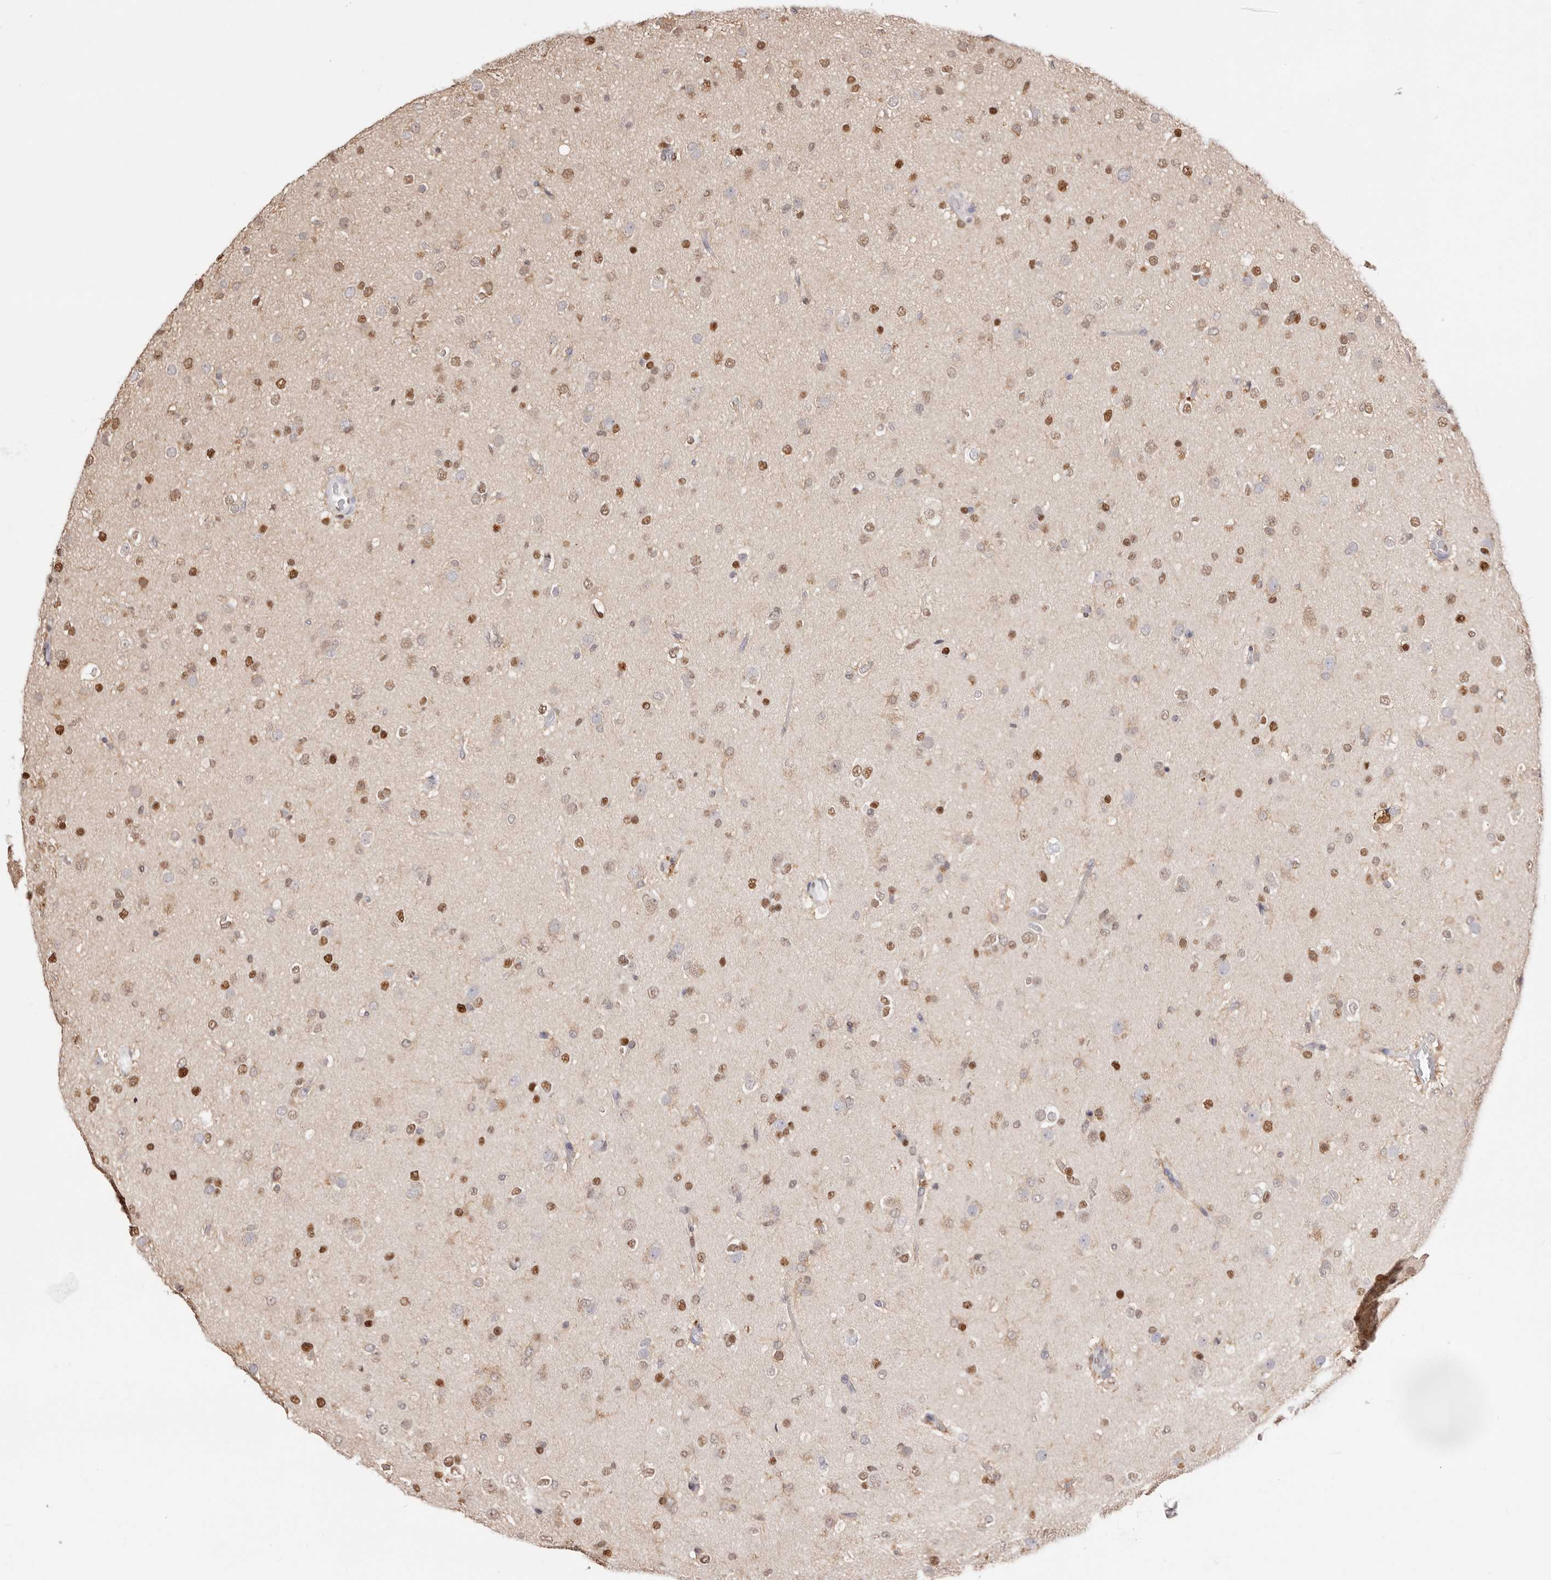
{"staining": {"intensity": "strong", "quantity": "25%-75%", "location": "nuclear"}, "tissue": "glioma", "cell_type": "Tumor cells", "image_type": "cancer", "snomed": [{"axis": "morphology", "description": "Glioma, malignant, Low grade"}, {"axis": "topography", "description": "Brain"}], "caption": "Human glioma stained with a brown dye demonstrates strong nuclear positive staining in about 25%-75% of tumor cells.", "gene": "TKT", "patient": {"sex": "male", "age": 65}}